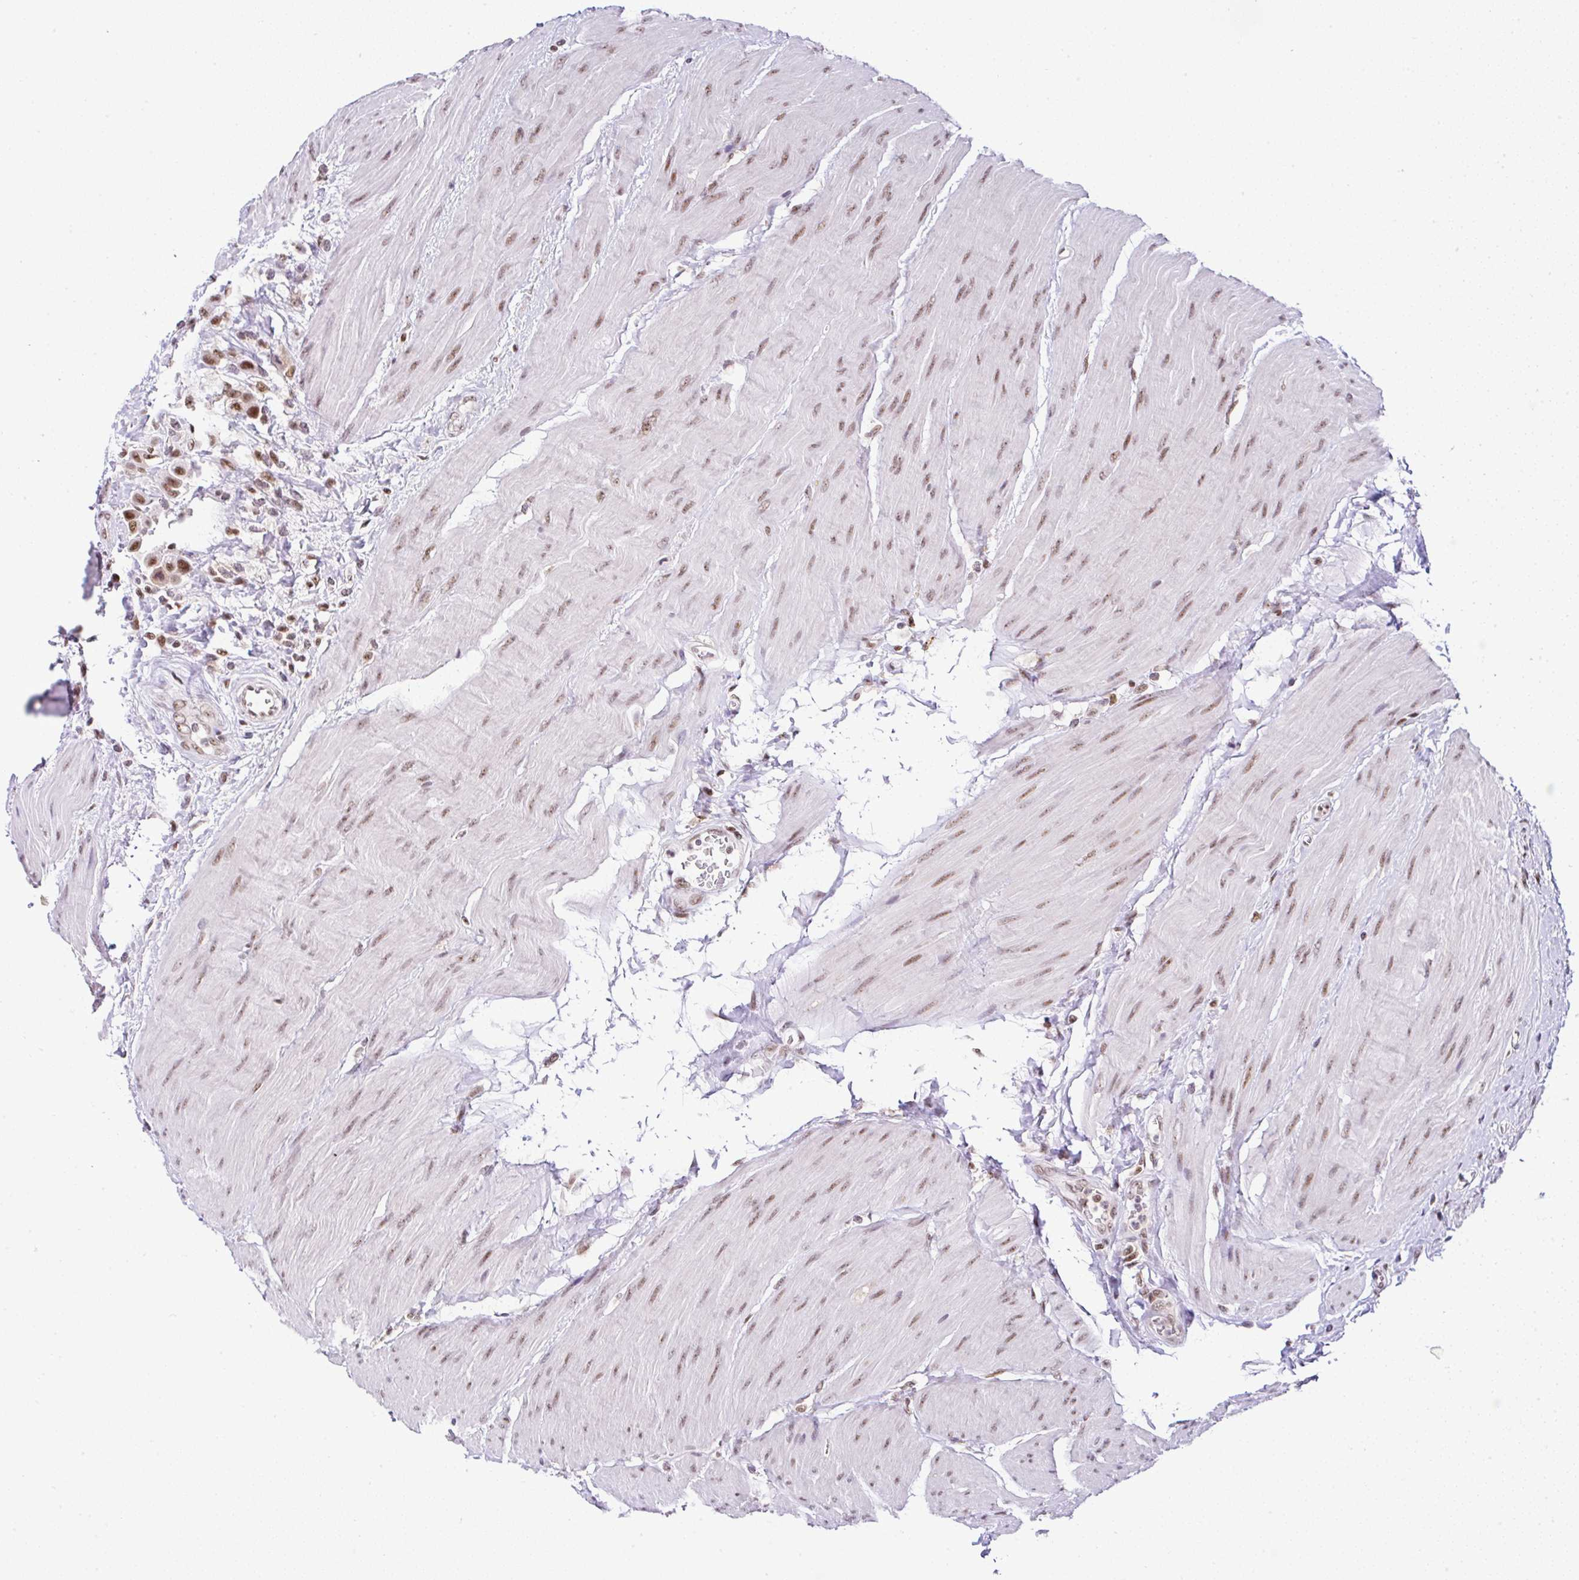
{"staining": {"intensity": "moderate", "quantity": ">75%", "location": "nuclear"}, "tissue": "urothelial cancer", "cell_type": "Tumor cells", "image_type": "cancer", "snomed": [{"axis": "morphology", "description": "Urothelial carcinoma, High grade"}, {"axis": "topography", "description": "Urinary bladder"}], "caption": "This photomicrograph reveals IHC staining of urothelial cancer, with medium moderate nuclear staining in about >75% of tumor cells.", "gene": "PTPN2", "patient": {"sex": "male", "age": 50}}